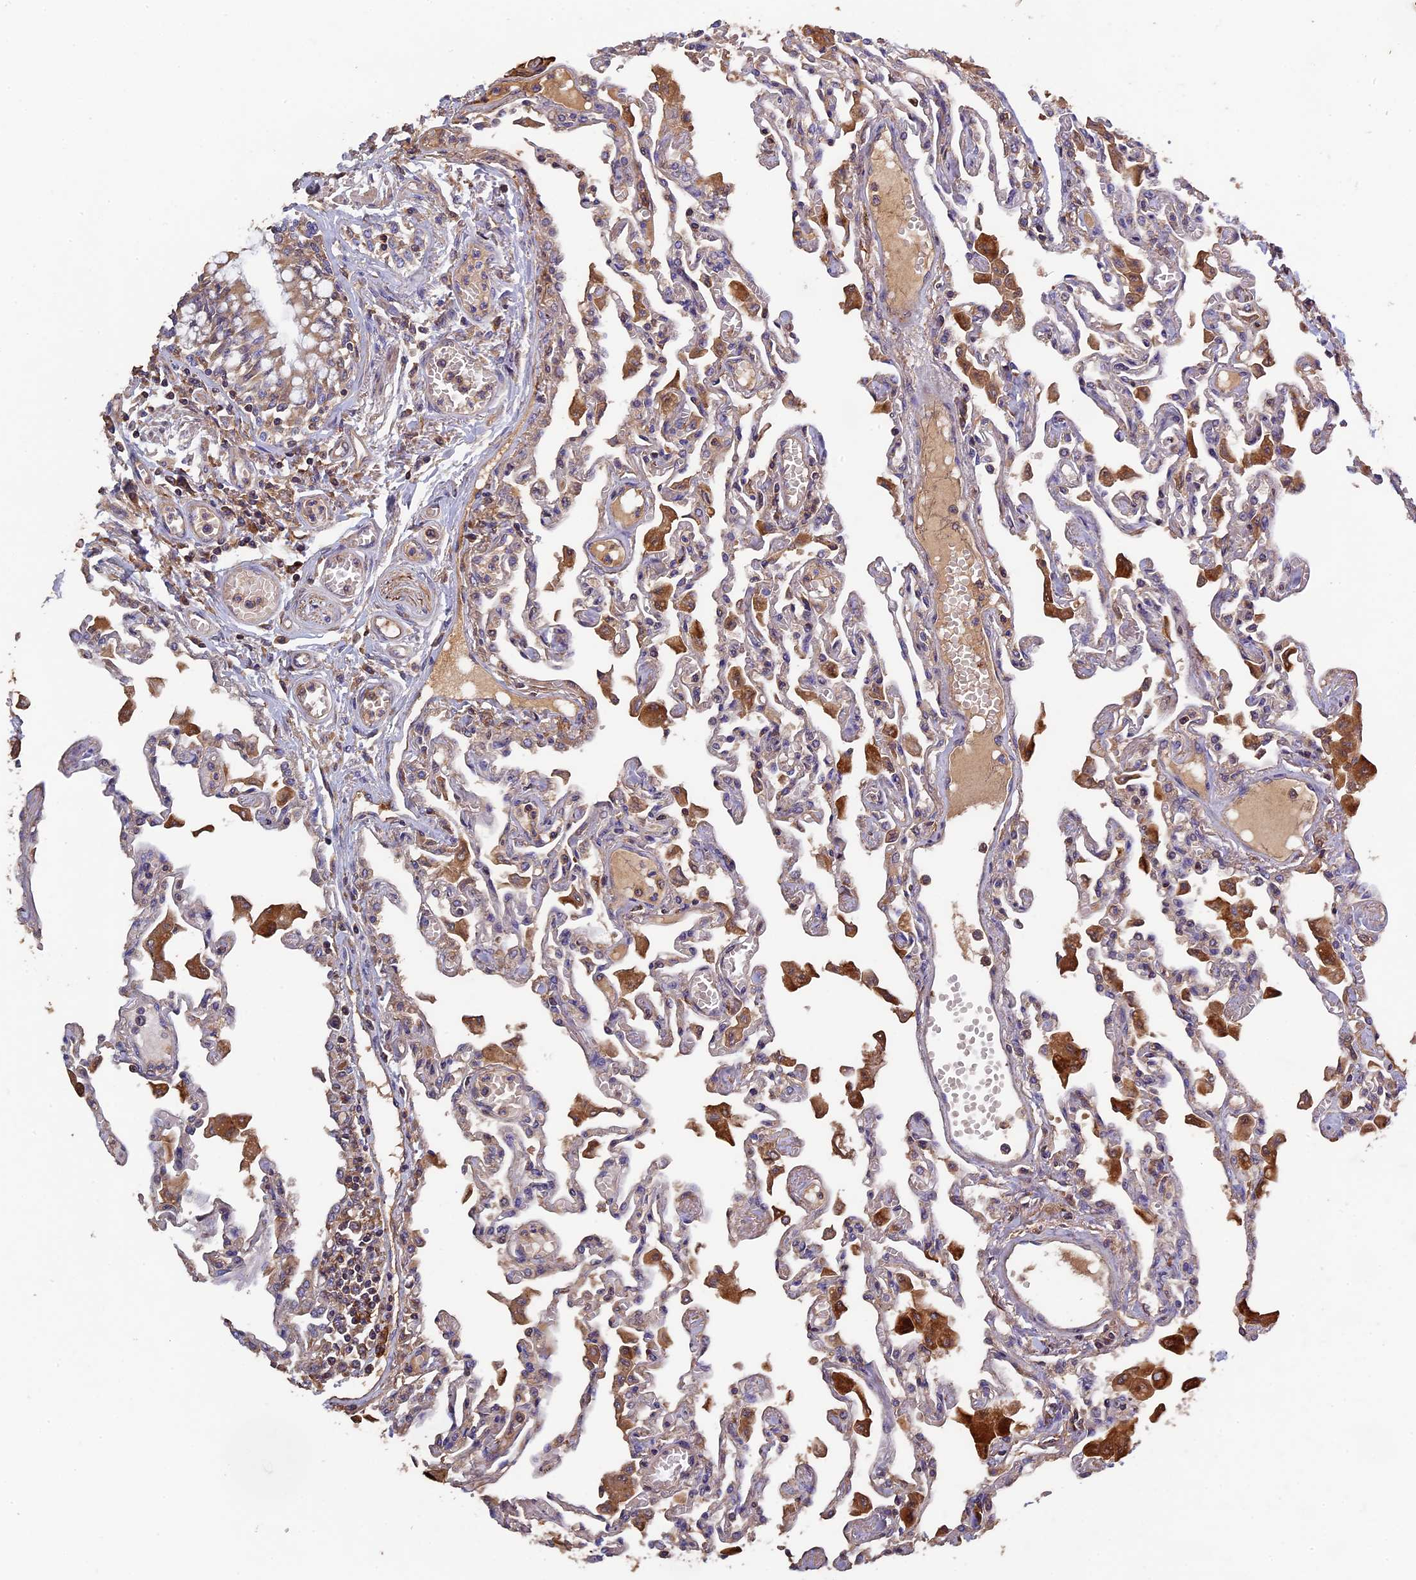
{"staining": {"intensity": "moderate", "quantity": "<25%", "location": "cytoplasmic/membranous"}, "tissue": "lung", "cell_type": "Alveolar cells", "image_type": "normal", "snomed": [{"axis": "morphology", "description": "Normal tissue, NOS"}, {"axis": "topography", "description": "Bronchus"}, {"axis": "topography", "description": "Lung"}], "caption": "Moderate cytoplasmic/membranous staining for a protein is appreciated in approximately <25% of alveolar cells of unremarkable lung using immunohistochemistry.", "gene": "CCDC153", "patient": {"sex": "female", "age": 49}}